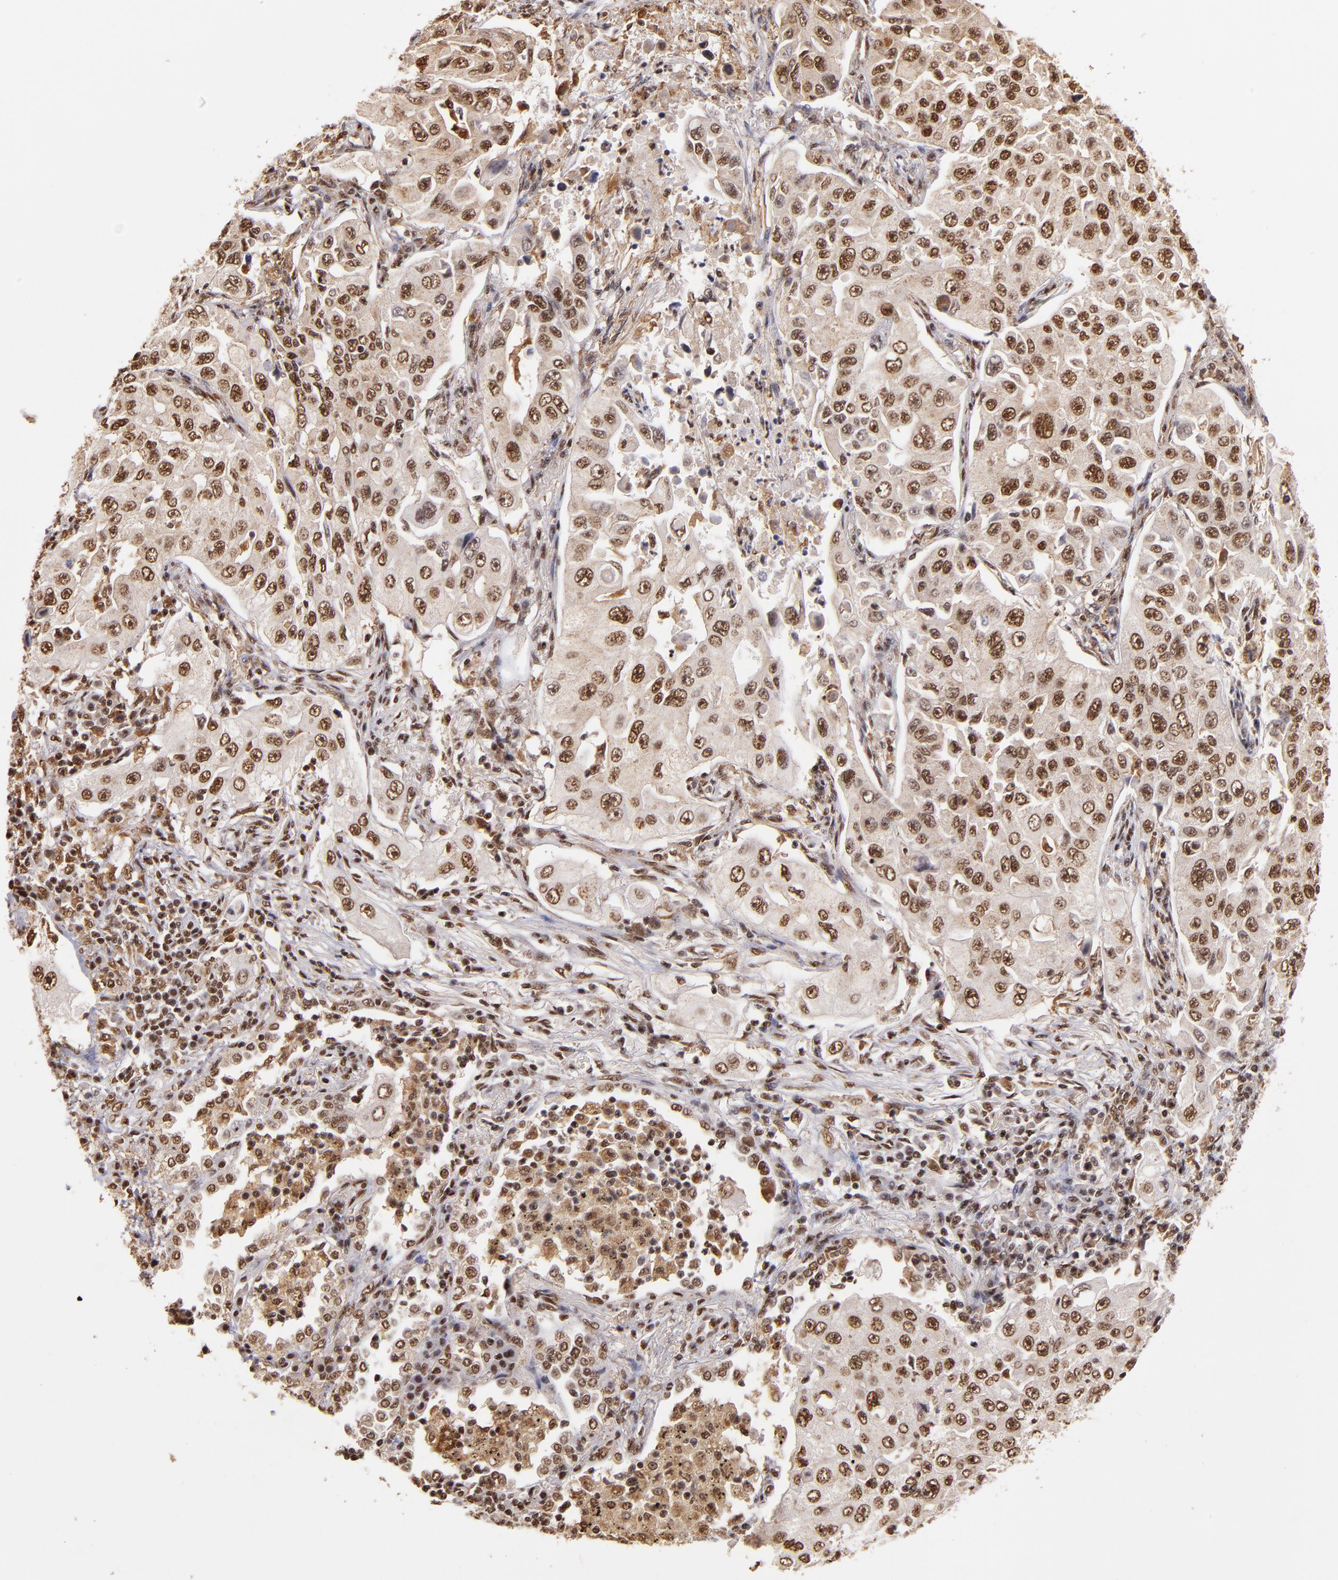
{"staining": {"intensity": "moderate", "quantity": ">75%", "location": "cytoplasmic/membranous,nuclear"}, "tissue": "lung cancer", "cell_type": "Tumor cells", "image_type": "cancer", "snomed": [{"axis": "morphology", "description": "Adenocarcinoma, NOS"}, {"axis": "topography", "description": "Lung"}], "caption": "Immunohistochemical staining of lung cancer shows moderate cytoplasmic/membranous and nuclear protein staining in about >75% of tumor cells. Using DAB (3,3'-diaminobenzidine) (brown) and hematoxylin (blue) stains, captured at high magnification using brightfield microscopy.", "gene": "SP1", "patient": {"sex": "male", "age": 84}}